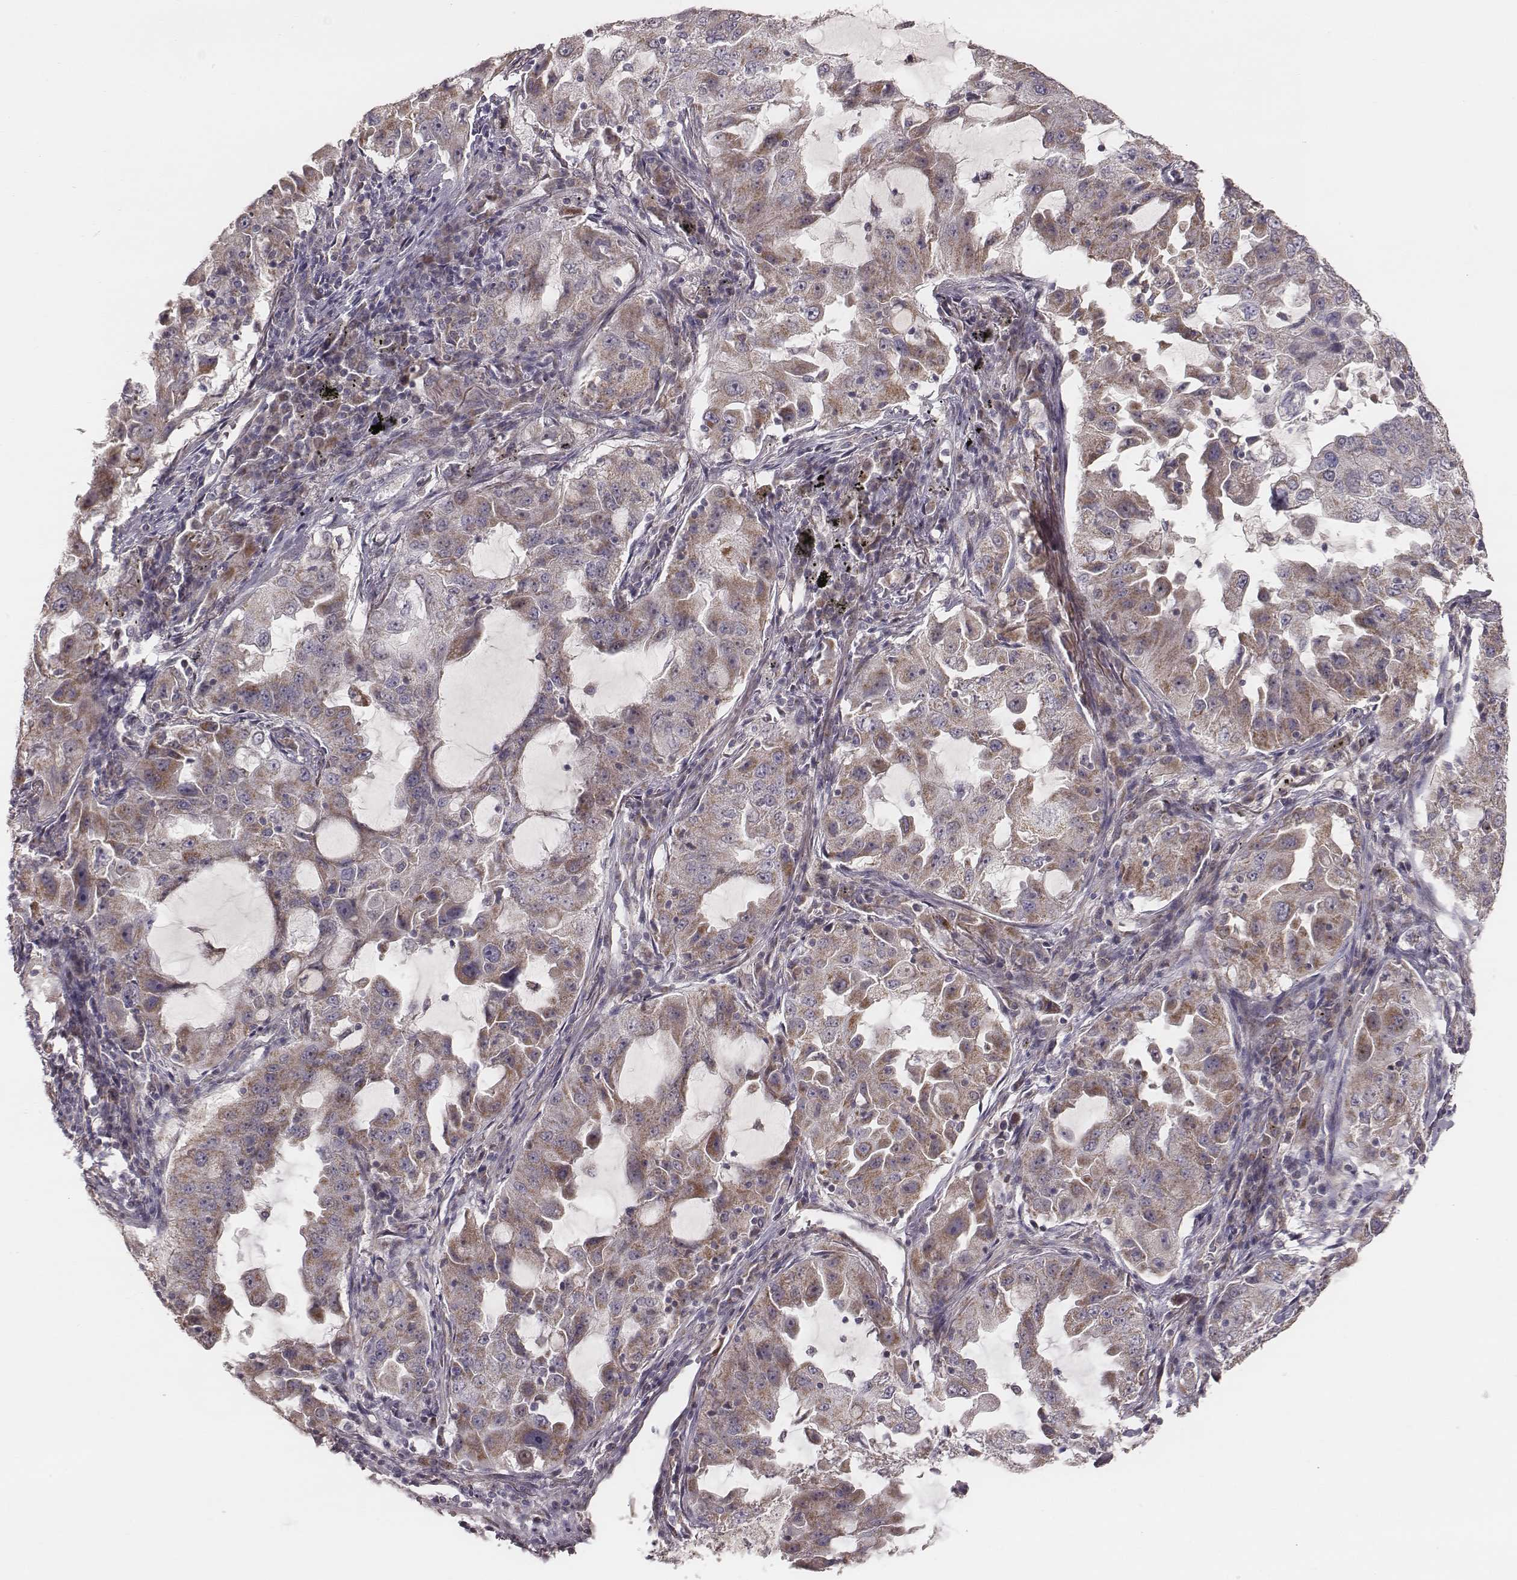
{"staining": {"intensity": "moderate", "quantity": "25%-75%", "location": "cytoplasmic/membranous"}, "tissue": "lung cancer", "cell_type": "Tumor cells", "image_type": "cancer", "snomed": [{"axis": "morphology", "description": "Adenocarcinoma, NOS"}, {"axis": "topography", "description": "Lung"}], "caption": "IHC of lung cancer exhibits medium levels of moderate cytoplasmic/membranous staining in about 25%-75% of tumor cells.", "gene": "MRPS27", "patient": {"sex": "female", "age": 61}}